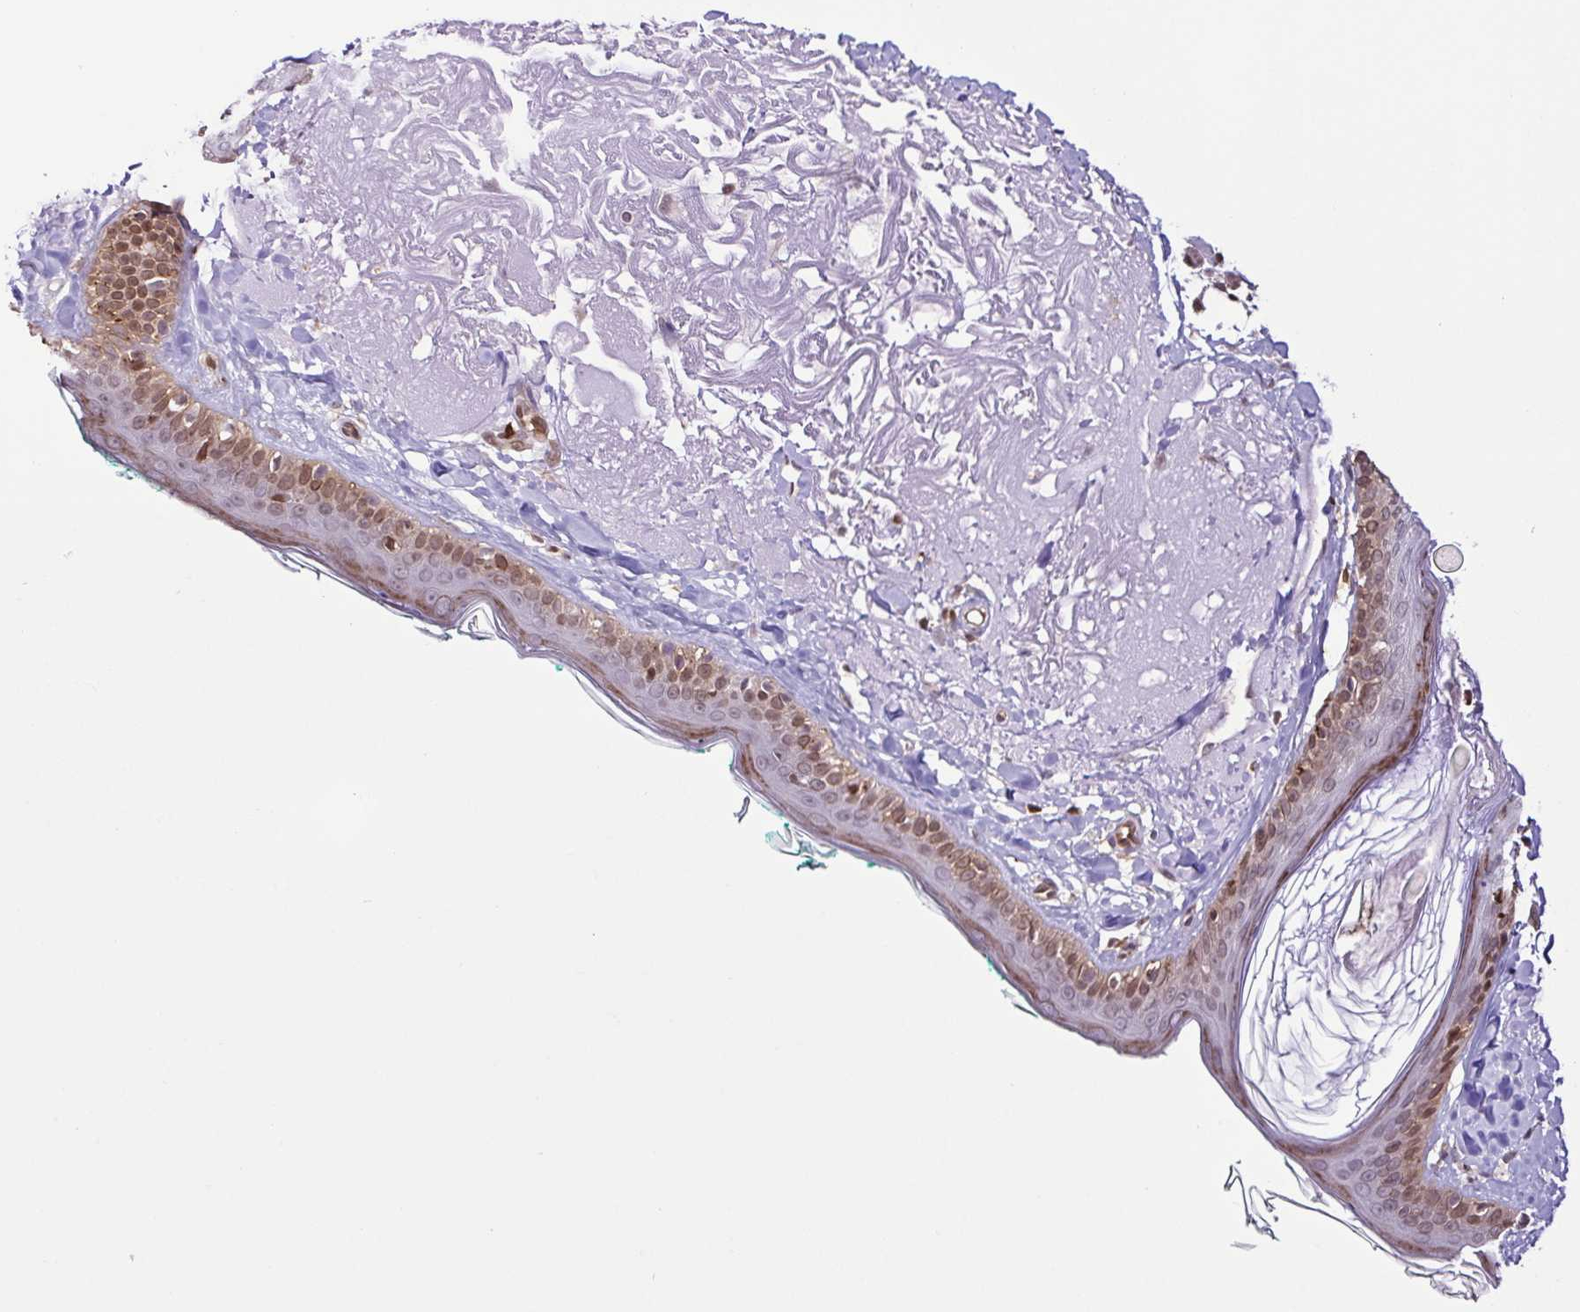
{"staining": {"intensity": "negative", "quantity": "none", "location": "none"}, "tissue": "skin", "cell_type": "Fibroblasts", "image_type": "normal", "snomed": [{"axis": "morphology", "description": "Normal tissue, NOS"}, {"axis": "topography", "description": "Skin"}], "caption": "High magnification brightfield microscopy of benign skin stained with DAB (3,3'-diaminobenzidine) (brown) and counterstained with hematoxylin (blue): fibroblasts show no significant staining.", "gene": "PSMB9", "patient": {"sex": "male", "age": 73}}